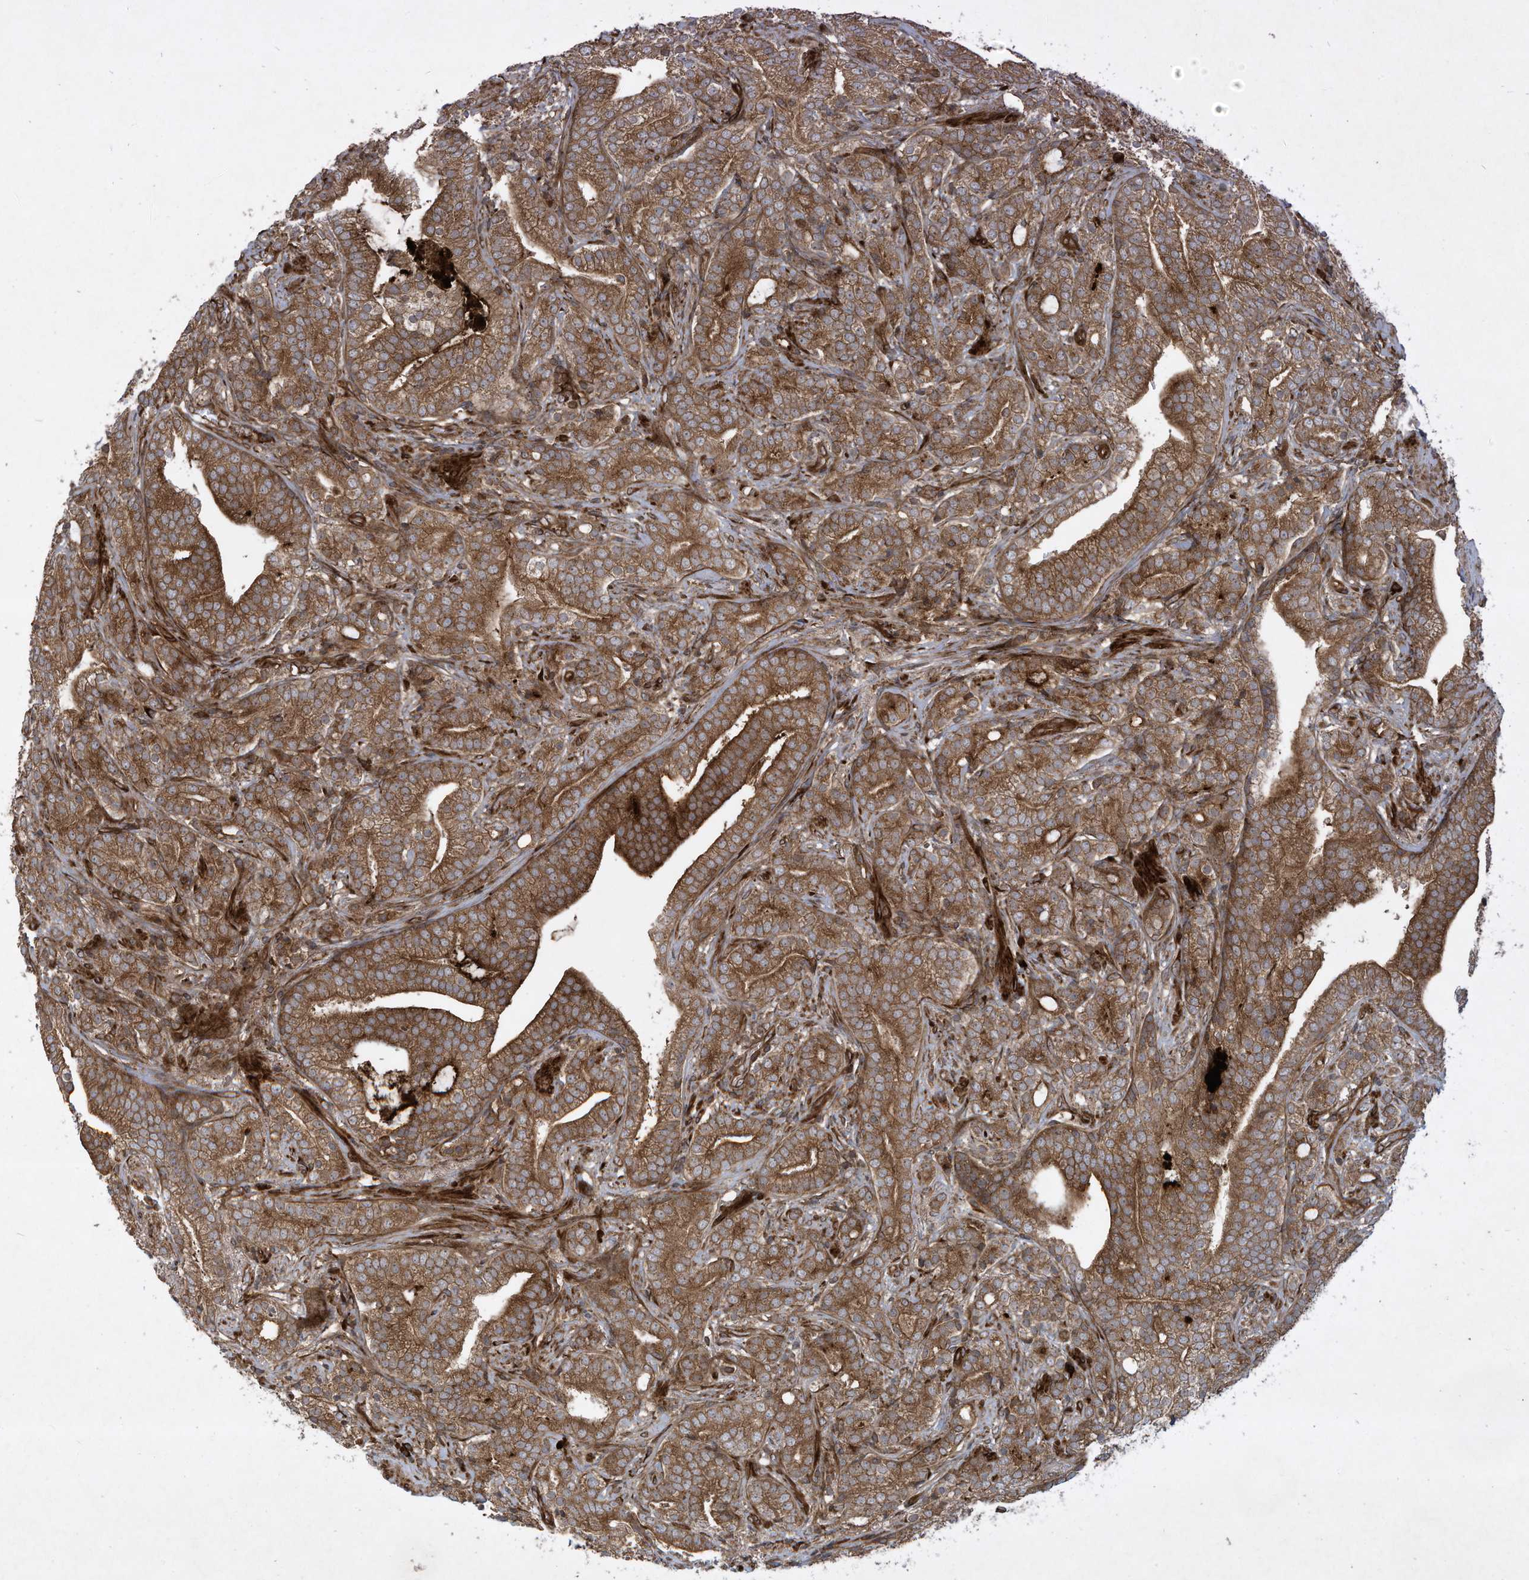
{"staining": {"intensity": "moderate", "quantity": ">75%", "location": "cytoplasmic/membranous"}, "tissue": "prostate cancer", "cell_type": "Tumor cells", "image_type": "cancer", "snomed": [{"axis": "morphology", "description": "Adenocarcinoma, High grade"}, {"axis": "topography", "description": "Prostate"}], "caption": "IHC (DAB) staining of human prostate cancer (adenocarcinoma (high-grade)) demonstrates moderate cytoplasmic/membranous protein expression in about >75% of tumor cells. (brown staining indicates protein expression, while blue staining denotes nuclei).", "gene": "DDIT4", "patient": {"sex": "male", "age": 57}}